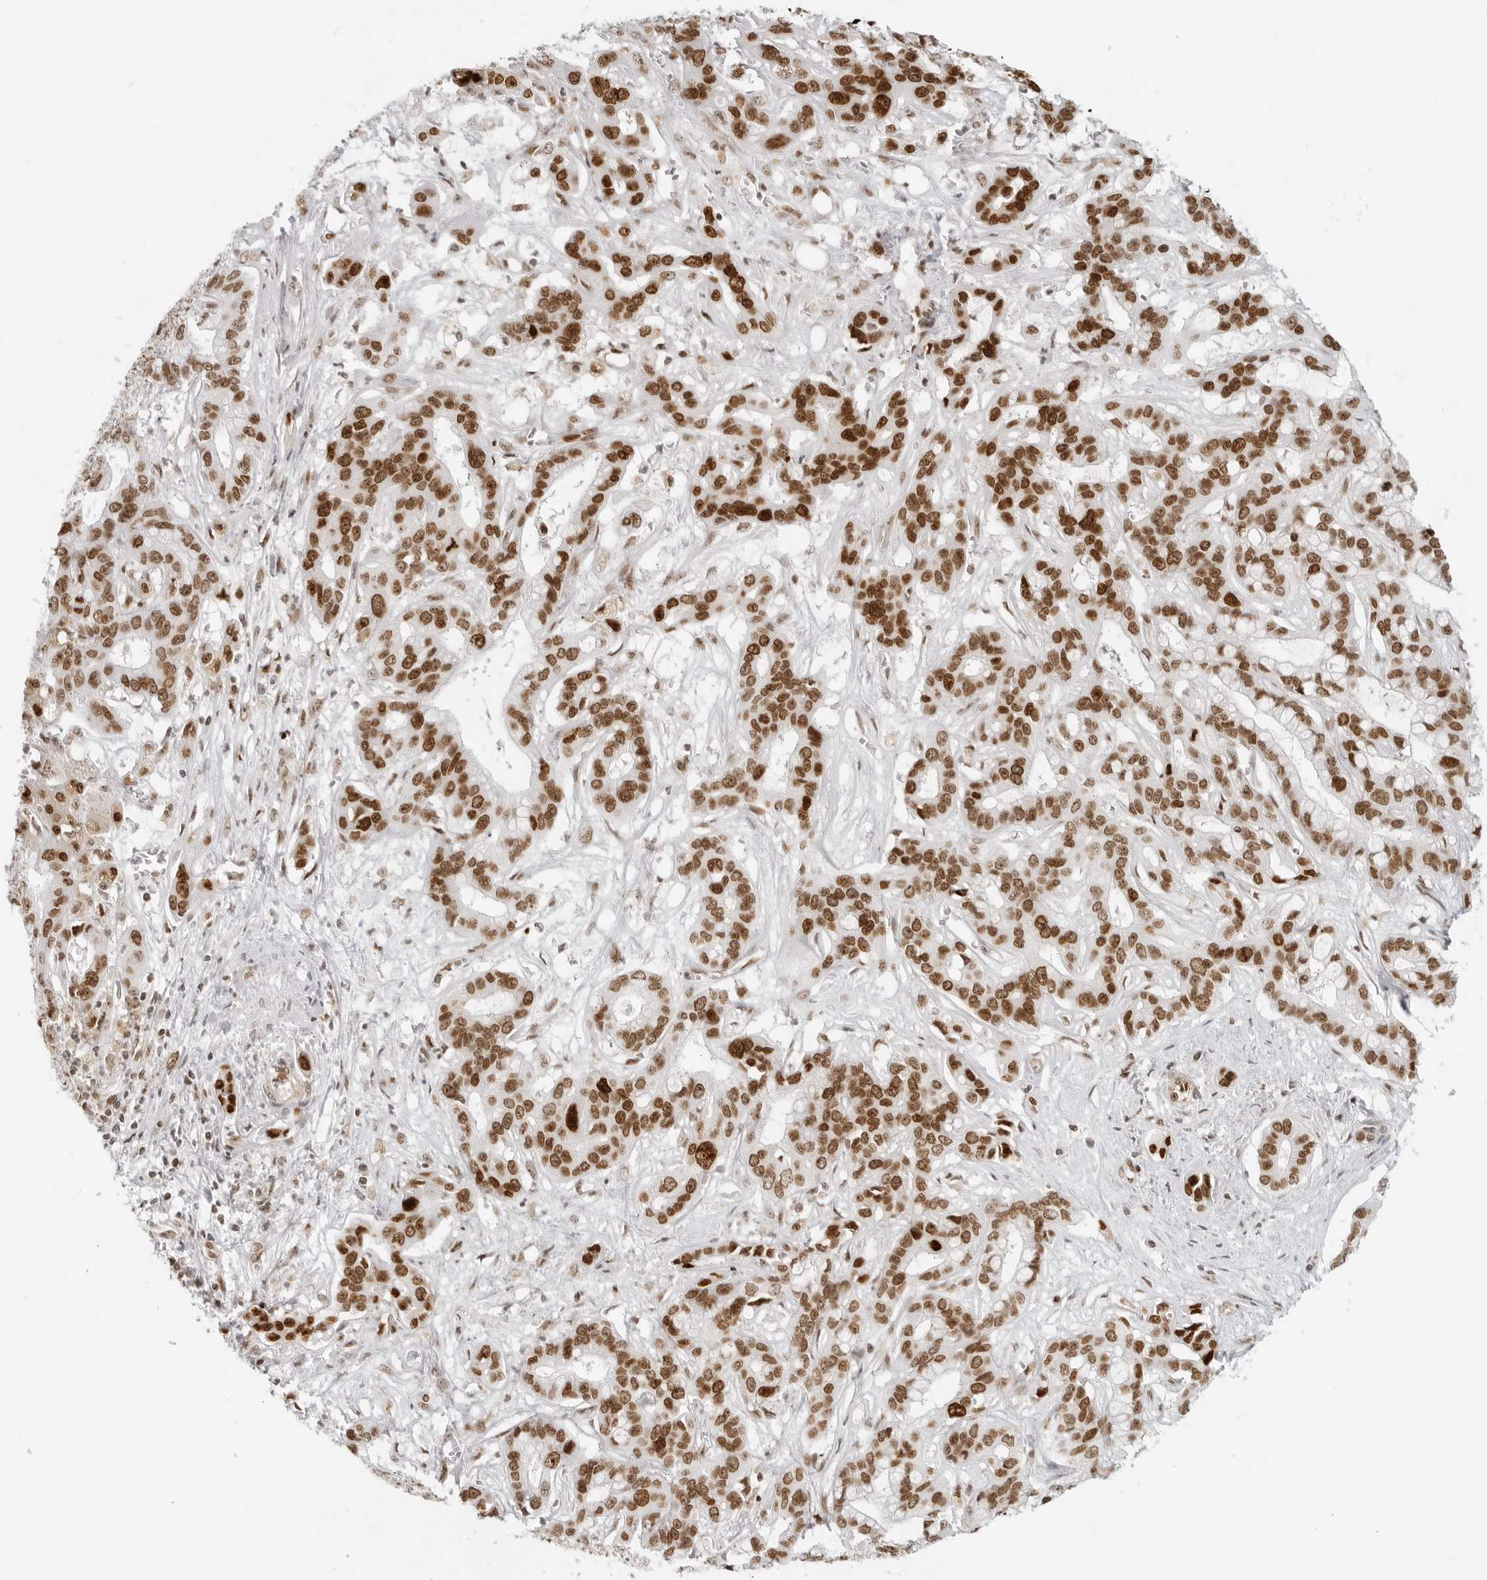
{"staining": {"intensity": "strong", "quantity": ">75%", "location": "nuclear"}, "tissue": "liver cancer", "cell_type": "Tumor cells", "image_type": "cancer", "snomed": [{"axis": "morphology", "description": "Cholangiocarcinoma"}, {"axis": "topography", "description": "Liver"}], "caption": "About >75% of tumor cells in human liver cancer (cholangiocarcinoma) show strong nuclear protein expression as visualized by brown immunohistochemical staining.", "gene": "RCC1", "patient": {"sex": "female", "age": 65}}